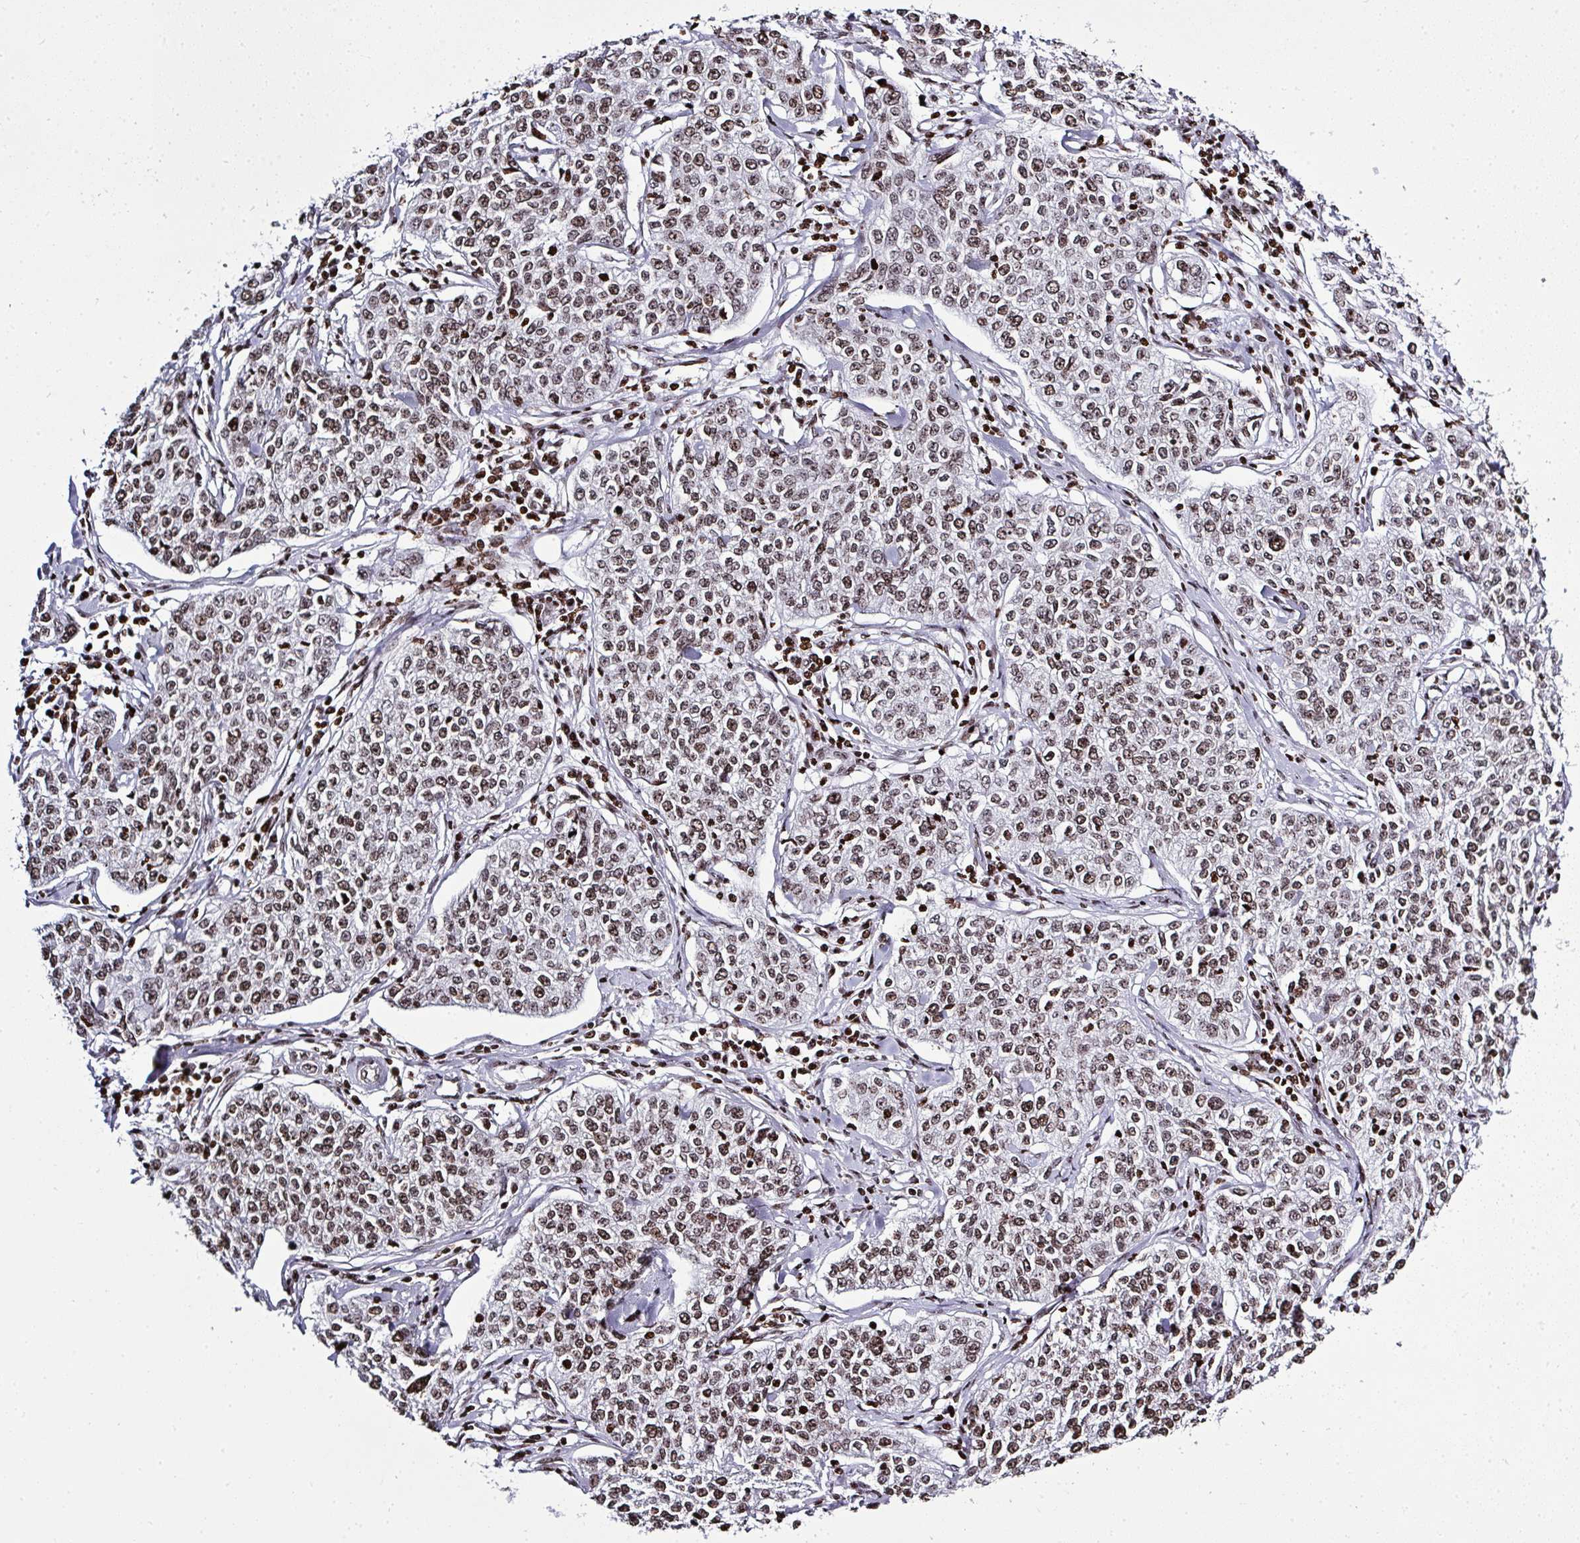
{"staining": {"intensity": "moderate", "quantity": ">75%", "location": "nuclear"}, "tissue": "cervical cancer", "cell_type": "Tumor cells", "image_type": "cancer", "snomed": [{"axis": "morphology", "description": "Squamous cell carcinoma, NOS"}, {"axis": "topography", "description": "Cervix"}], "caption": "This is a micrograph of IHC staining of squamous cell carcinoma (cervical), which shows moderate positivity in the nuclear of tumor cells.", "gene": "RASL11A", "patient": {"sex": "female", "age": 35}}